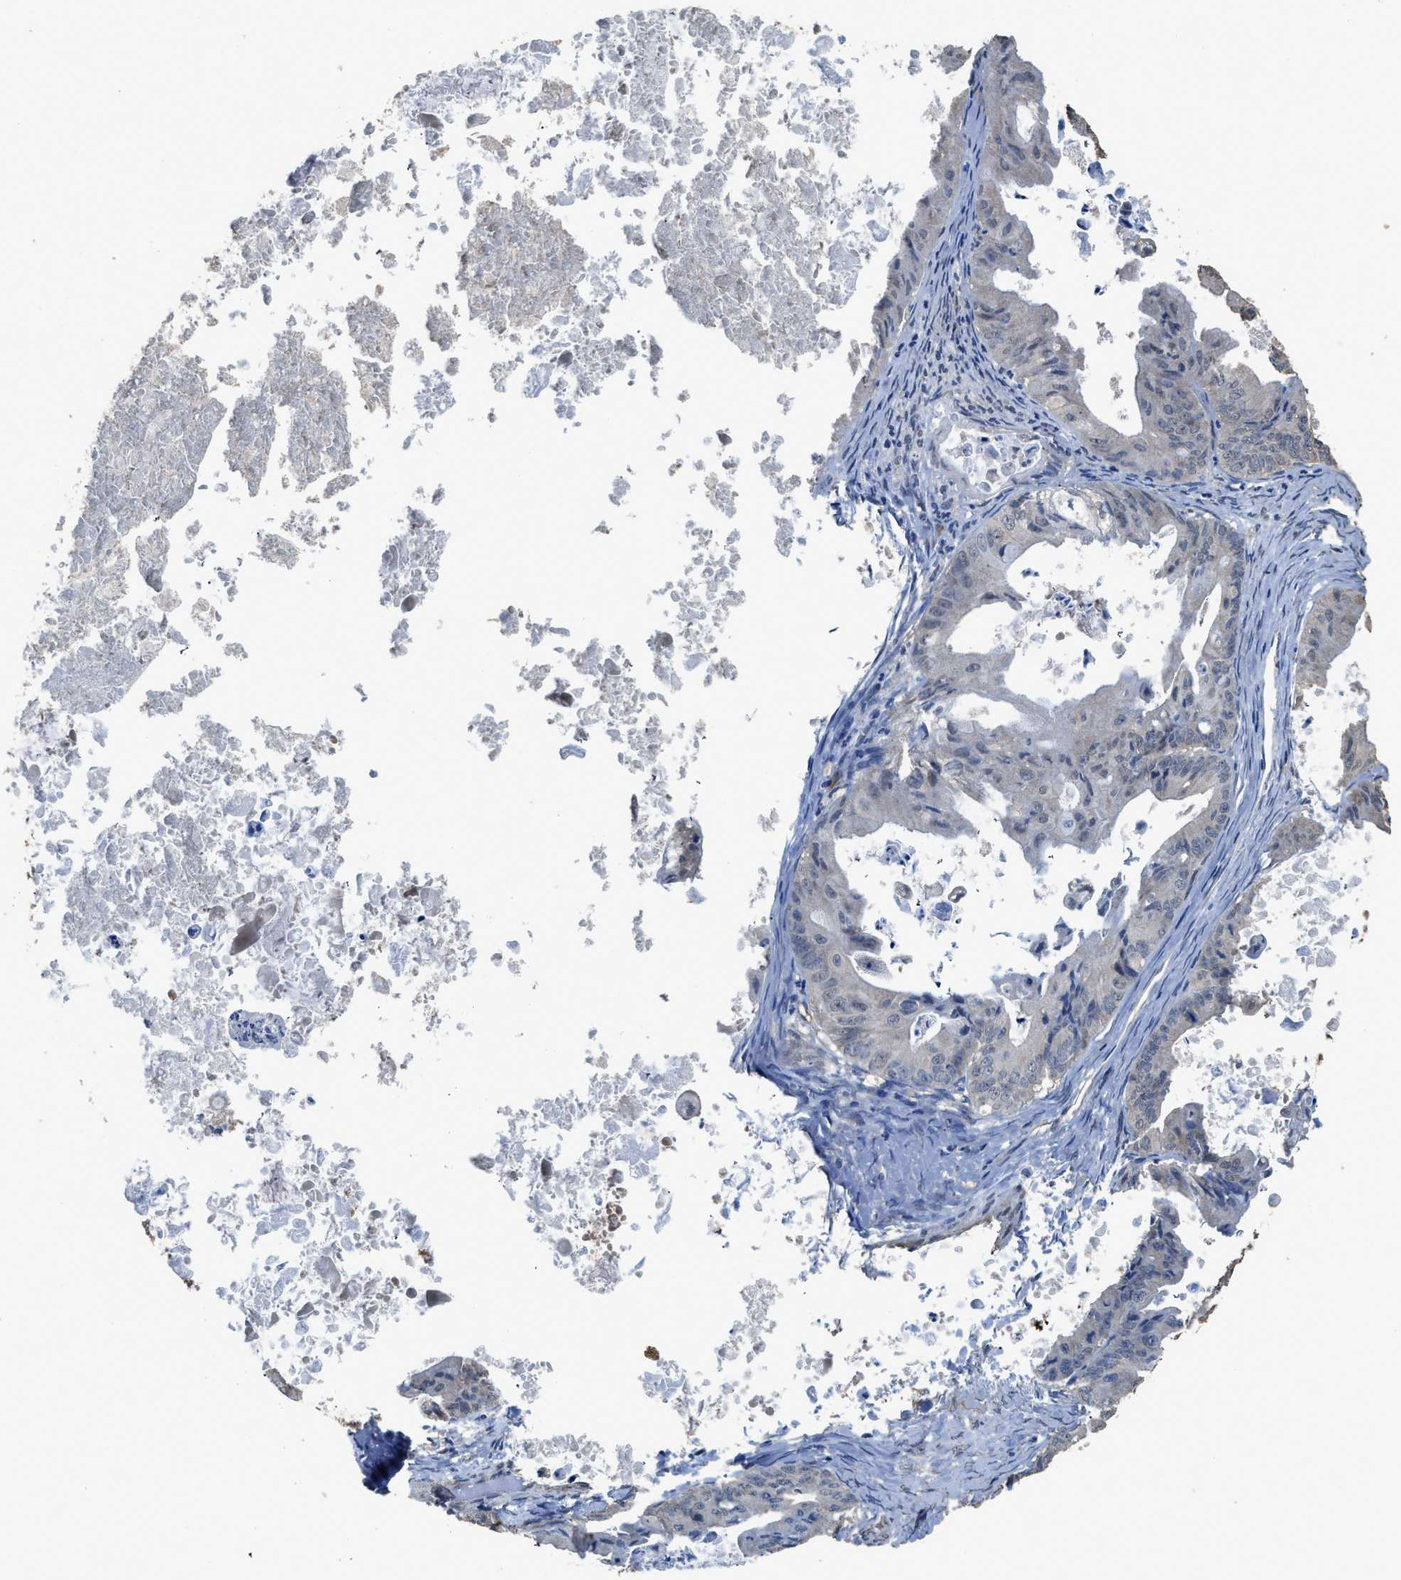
{"staining": {"intensity": "negative", "quantity": "none", "location": "none"}, "tissue": "ovarian cancer", "cell_type": "Tumor cells", "image_type": "cancer", "snomed": [{"axis": "morphology", "description": "Cystadenocarcinoma, mucinous, NOS"}, {"axis": "topography", "description": "Ovary"}], "caption": "High magnification brightfield microscopy of mucinous cystadenocarcinoma (ovarian) stained with DAB (3,3'-diaminobenzidine) (brown) and counterstained with hematoxylin (blue): tumor cells show no significant positivity.", "gene": "SYNM", "patient": {"sex": "female", "age": 37}}